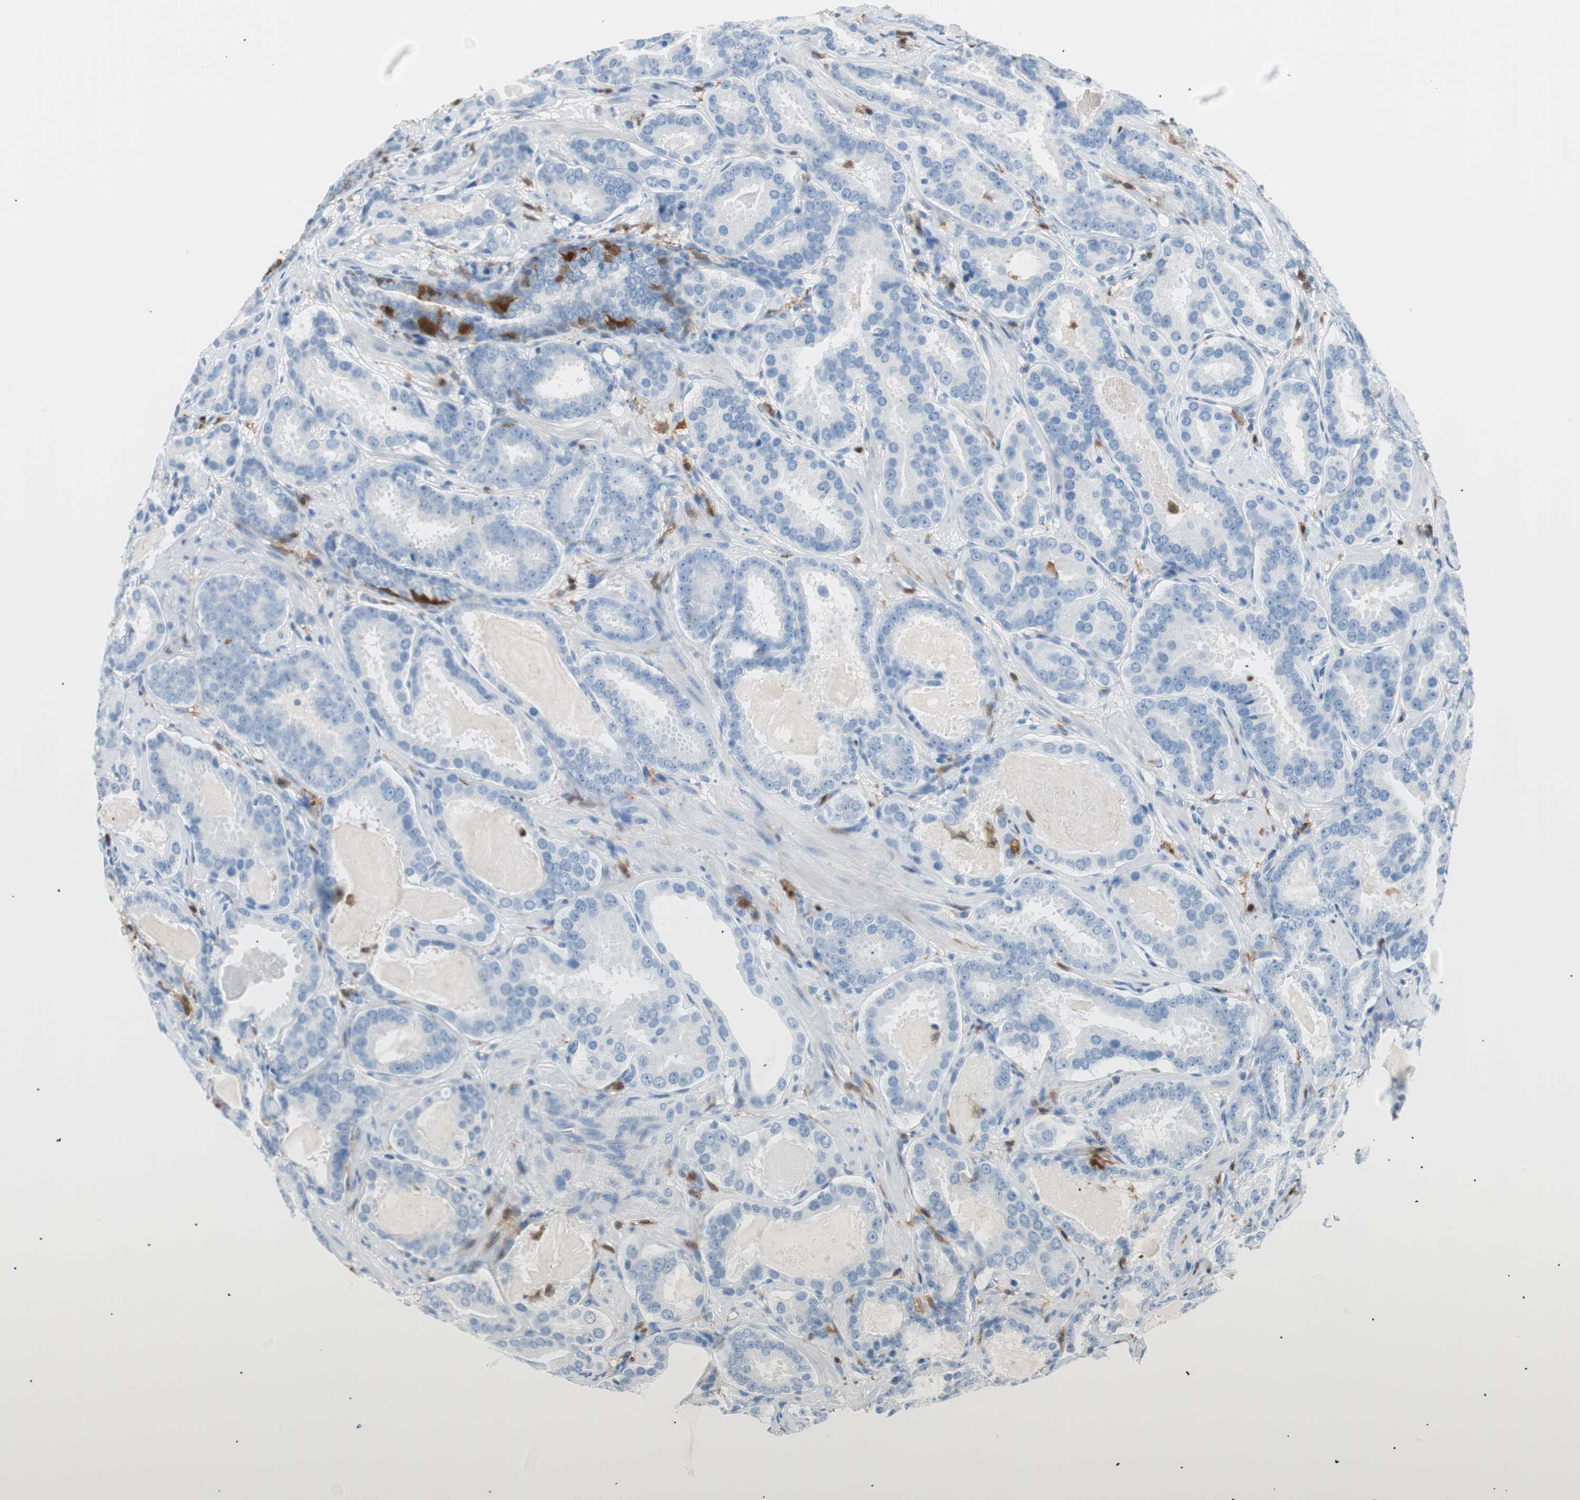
{"staining": {"intensity": "negative", "quantity": "none", "location": "none"}, "tissue": "prostate cancer", "cell_type": "Tumor cells", "image_type": "cancer", "snomed": [{"axis": "morphology", "description": "Adenocarcinoma, Low grade"}, {"axis": "topography", "description": "Prostate"}], "caption": "Micrograph shows no significant protein expression in tumor cells of prostate cancer. Brightfield microscopy of immunohistochemistry (IHC) stained with DAB (brown) and hematoxylin (blue), captured at high magnification.", "gene": "IL18", "patient": {"sex": "male", "age": 59}}